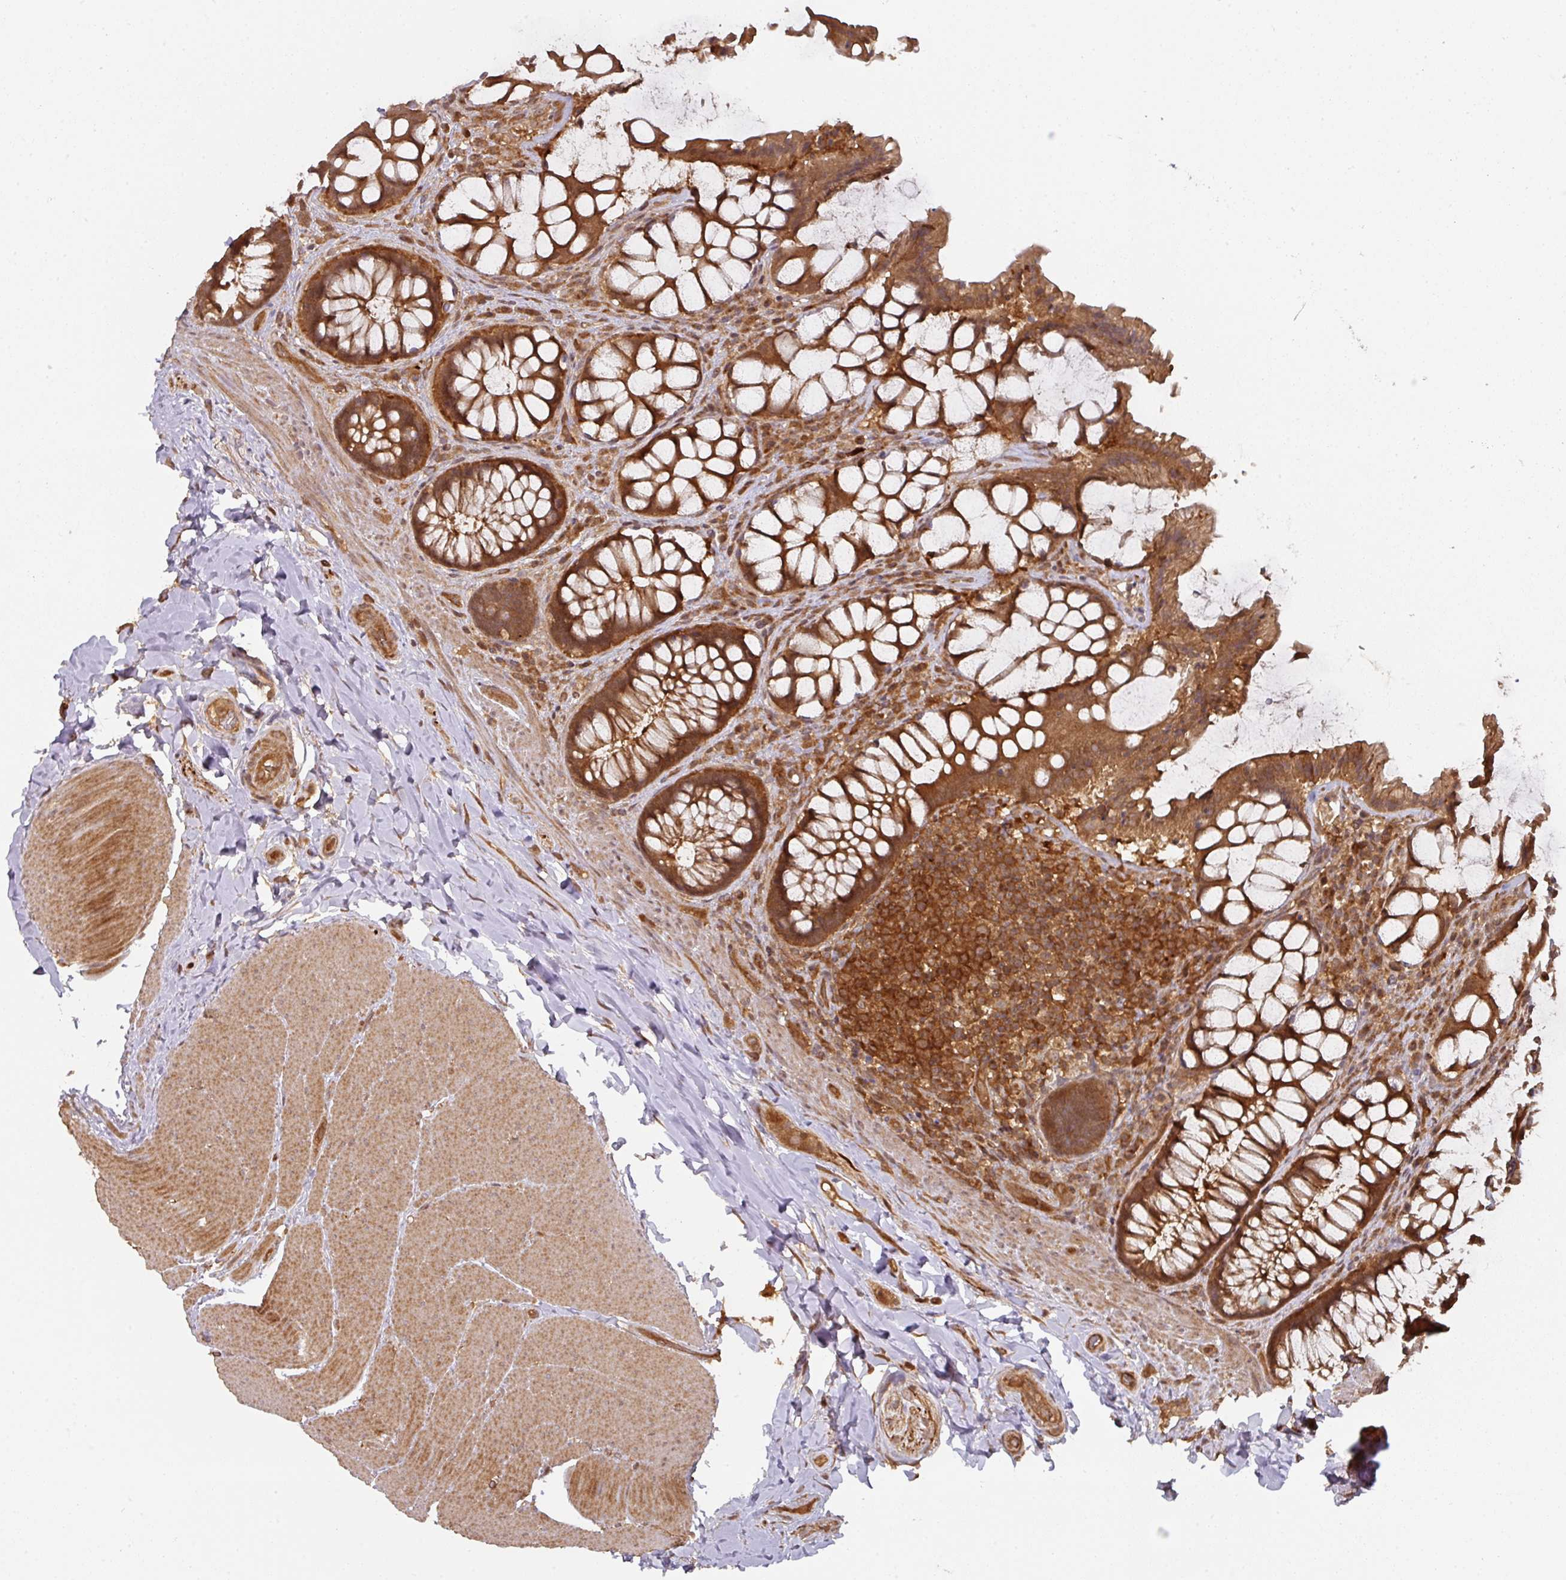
{"staining": {"intensity": "strong", "quantity": ">75%", "location": "cytoplasmic/membranous"}, "tissue": "rectum", "cell_type": "Glandular cells", "image_type": "normal", "snomed": [{"axis": "morphology", "description": "Normal tissue, NOS"}, {"axis": "topography", "description": "Rectum"}], "caption": "Brown immunohistochemical staining in normal human rectum demonstrates strong cytoplasmic/membranous positivity in about >75% of glandular cells.", "gene": "EIF4EBP2", "patient": {"sex": "female", "age": 58}}